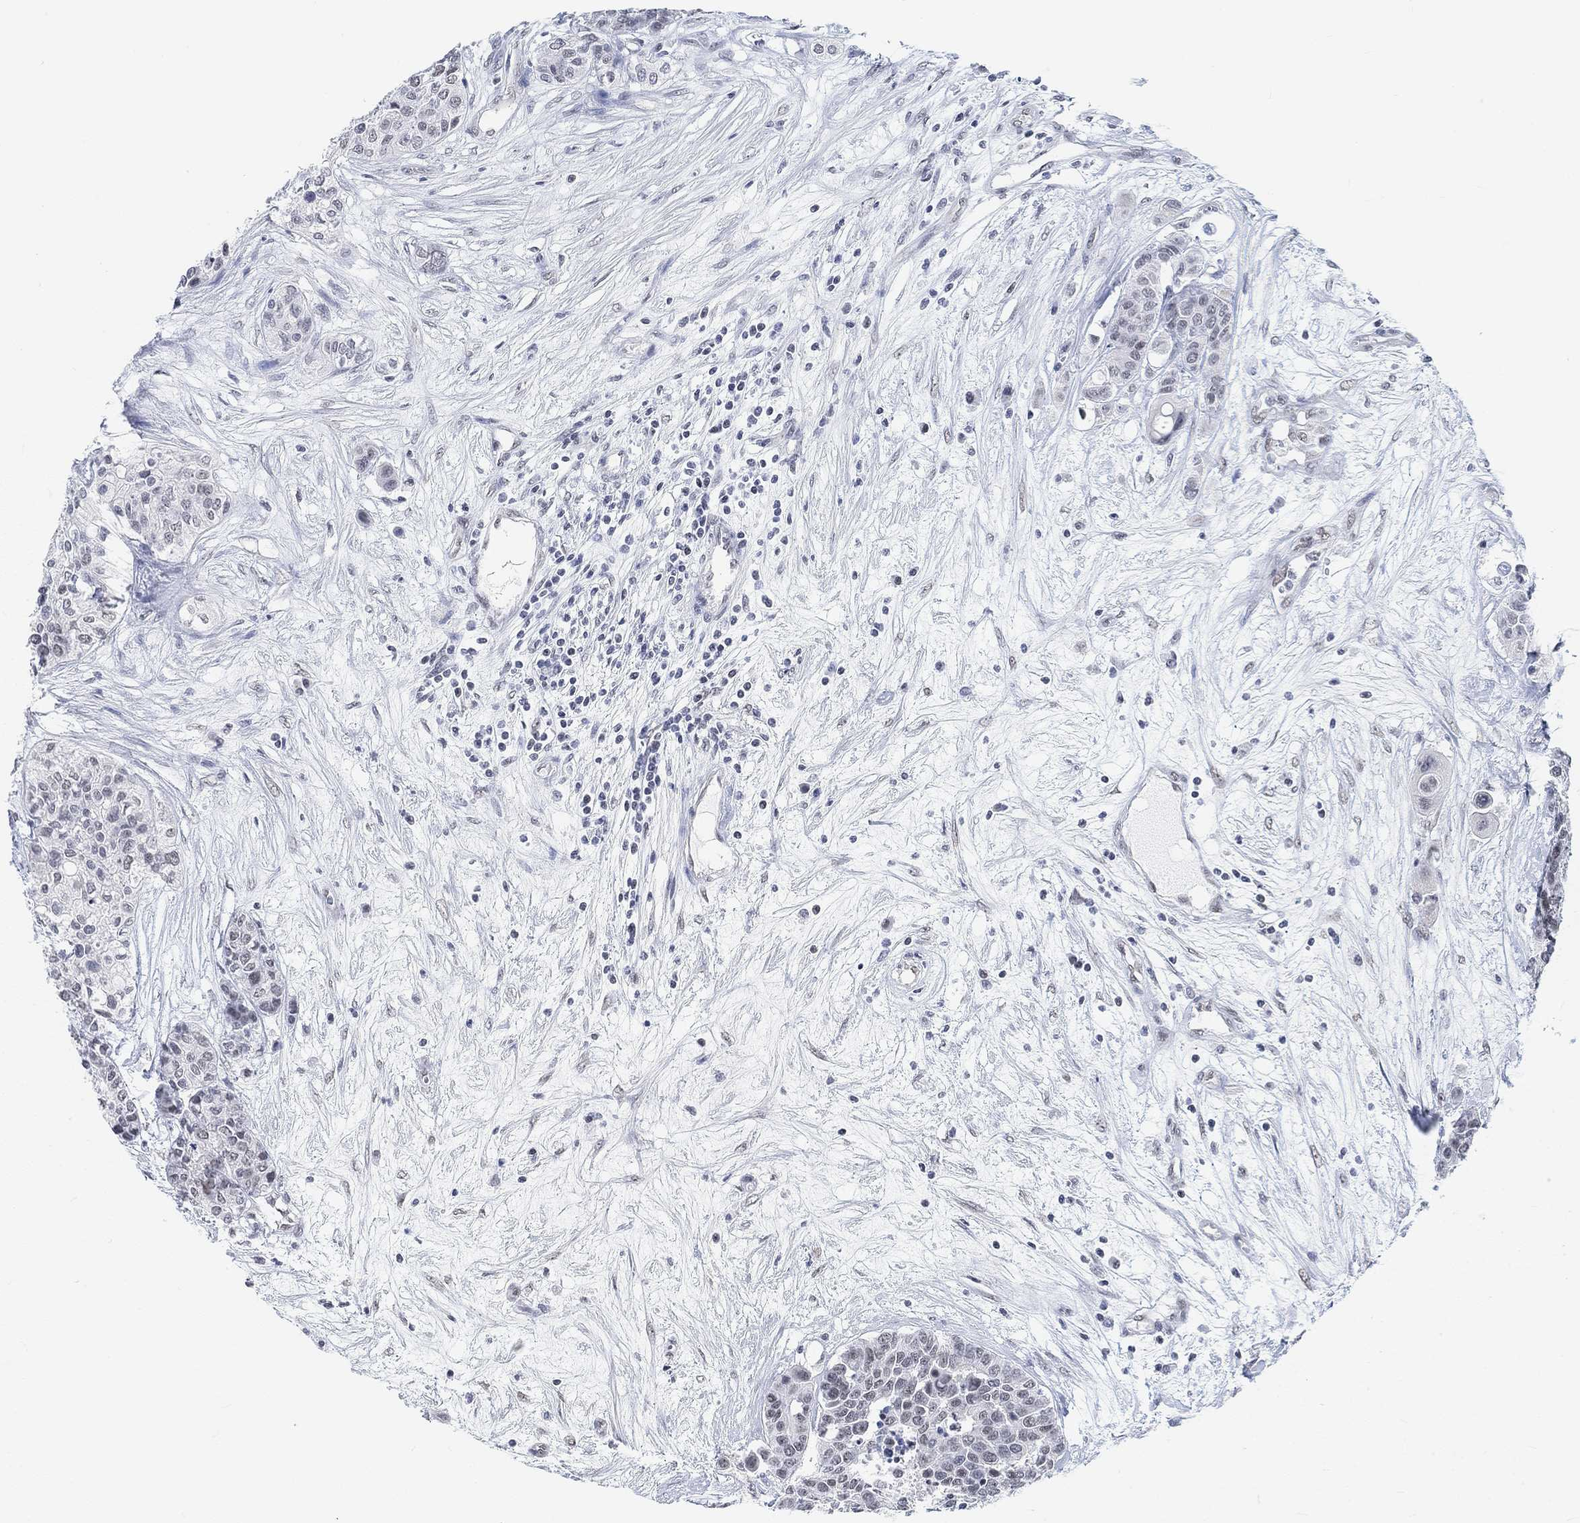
{"staining": {"intensity": "negative", "quantity": "none", "location": "none"}, "tissue": "carcinoid", "cell_type": "Tumor cells", "image_type": "cancer", "snomed": [{"axis": "morphology", "description": "Carcinoid, malignant, NOS"}, {"axis": "topography", "description": "Colon"}], "caption": "This is an immunohistochemistry (IHC) micrograph of carcinoid (malignant). There is no staining in tumor cells.", "gene": "PURG", "patient": {"sex": "male", "age": 81}}